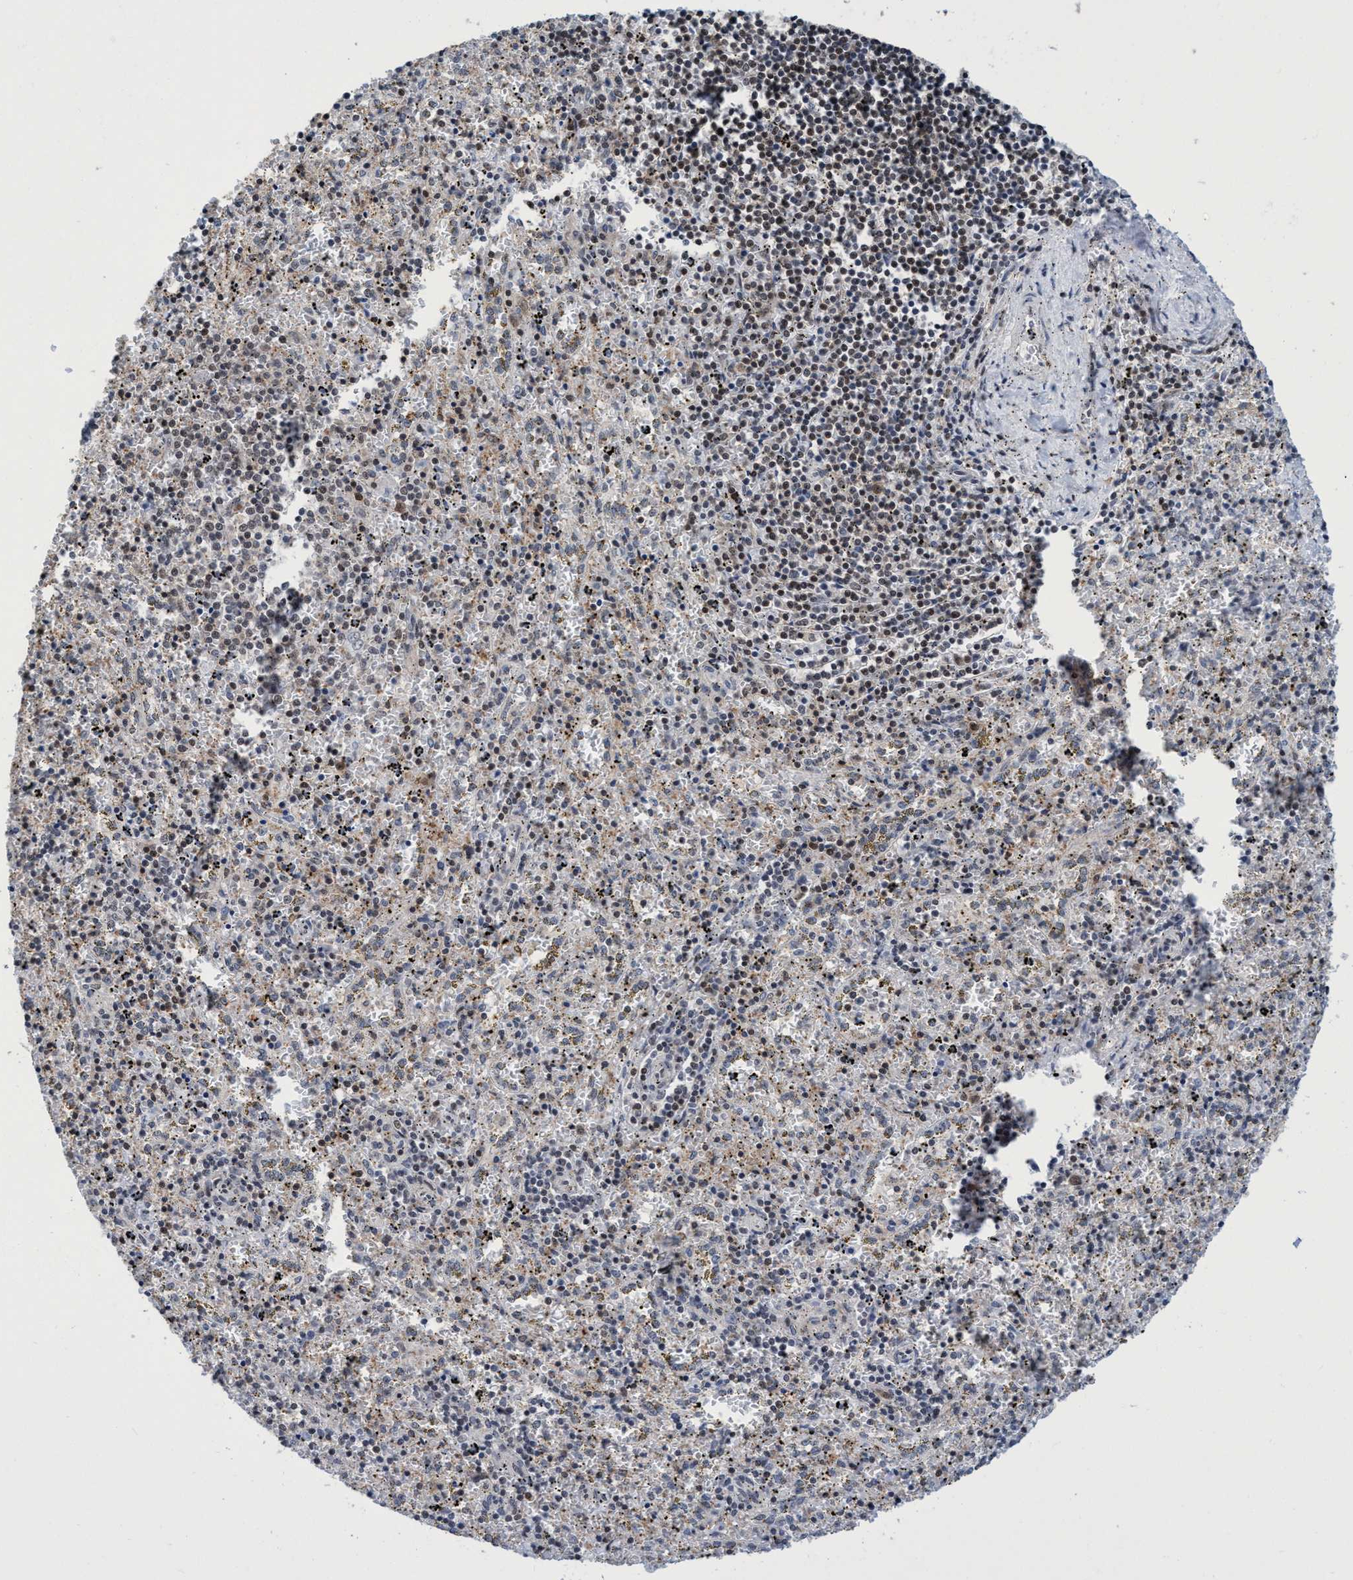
{"staining": {"intensity": "negative", "quantity": "none", "location": "none"}, "tissue": "spleen", "cell_type": "Cells in red pulp", "image_type": "normal", "snomed": [{"axis": "morphology", "description": "Normal tissue, NOS"}, {"axis": "topography", "description": "Spleen"}], "caption": "High power microscopy photomicrograph of an IHC histopathology image of unremarkable spleen, revealing no significant positivity in cells in red pulp.", "gene": "C9orf78", "patient": {"sex": "male", "age": 11}}